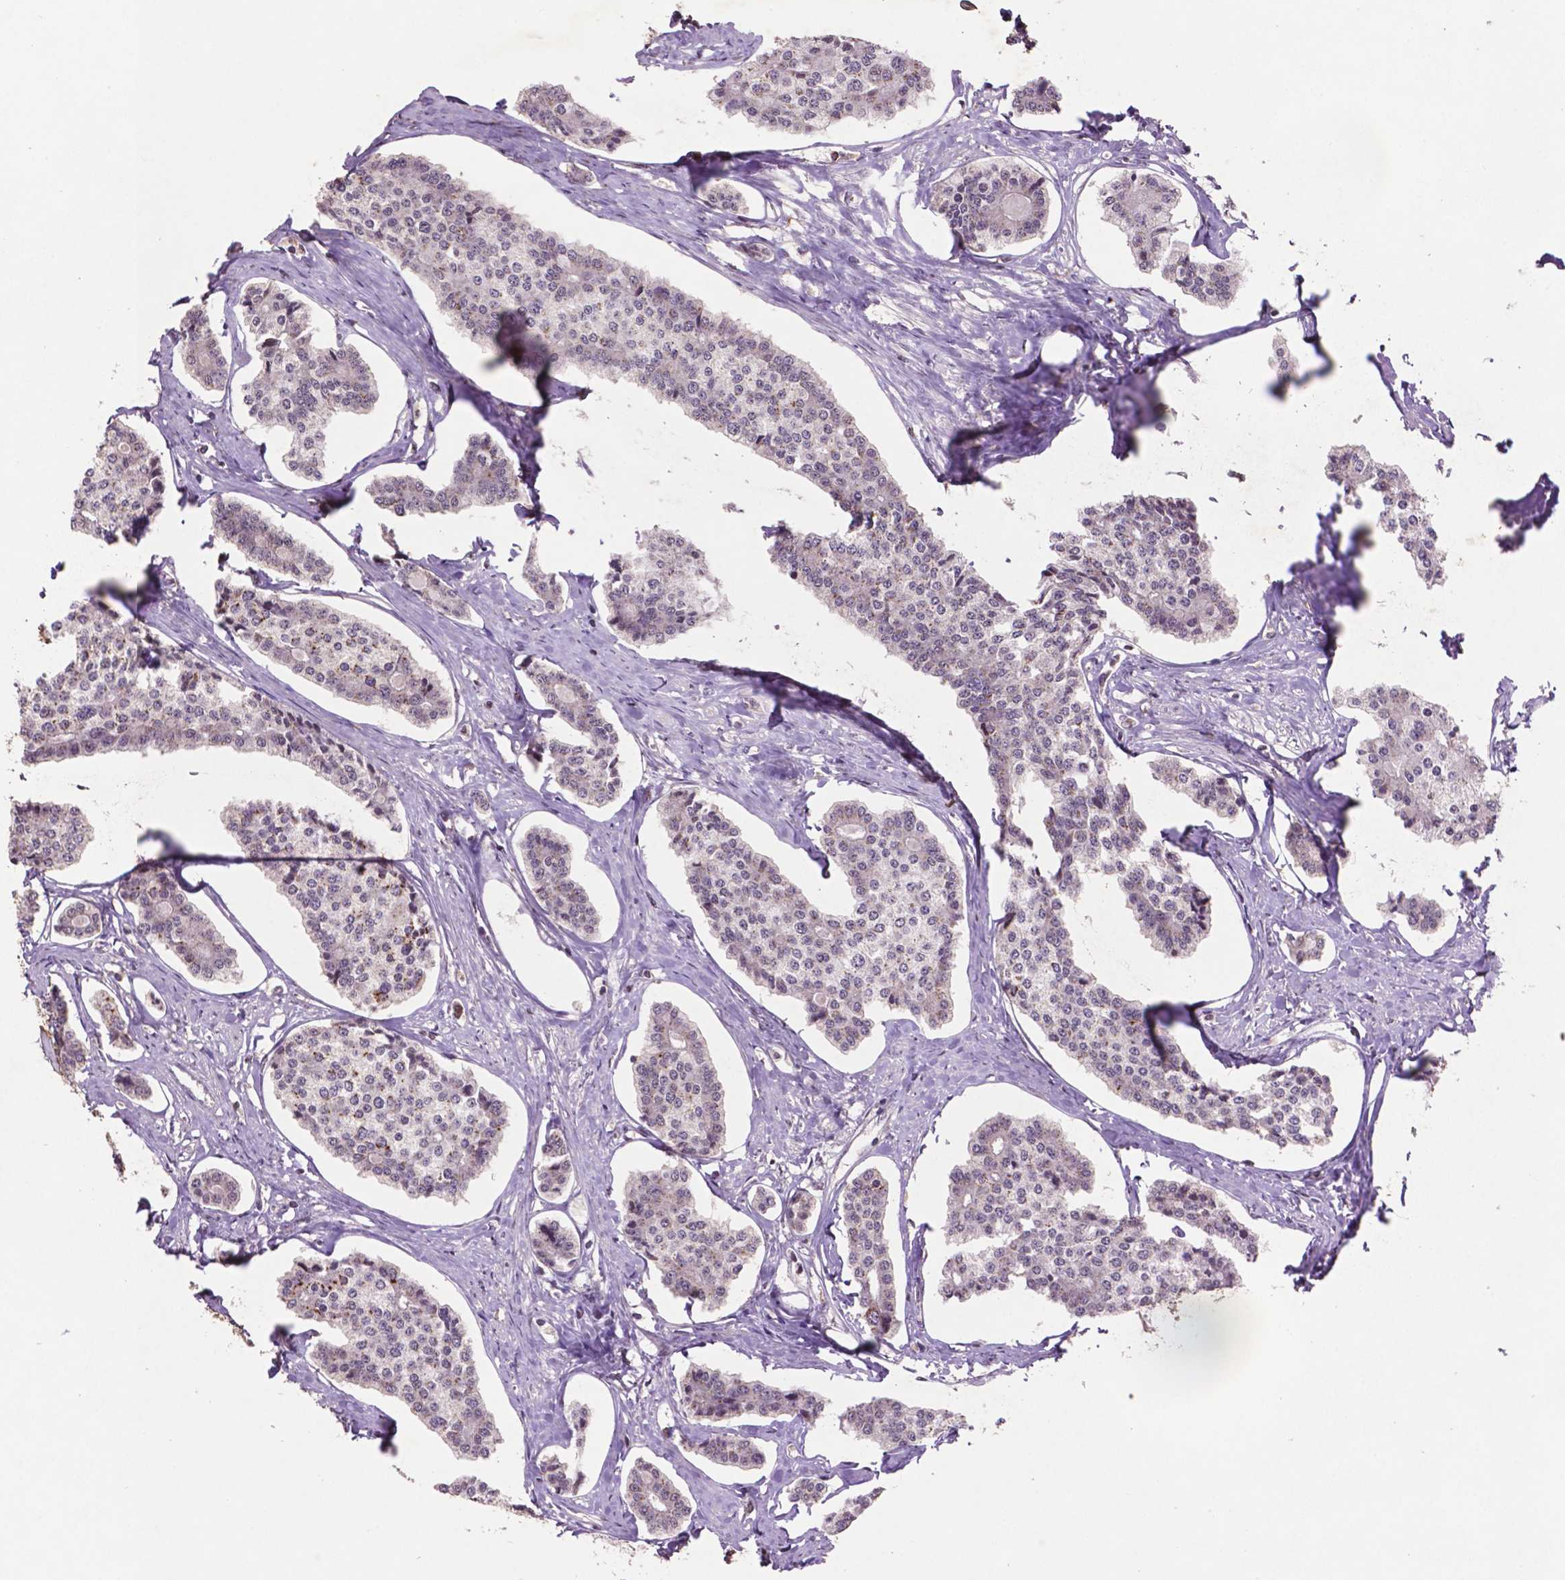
{"staining": {"intensity": "negative", "quantity": "none", "location": "none"}, "tissue": "carcinoid", "cell_type": "Tumor cells", "image_type": "cancer", "snomed": [{"axis": "morphology", "description": "Carcinoid, malignant, NOS"}, {"axis": "topography", "description": "Small intestine"}], "caption": "The photomicrograph displays no staining of tumor cells in carcinoid.", "gene": "GLRX", "patient": {"sex": "female", "age": 65}}